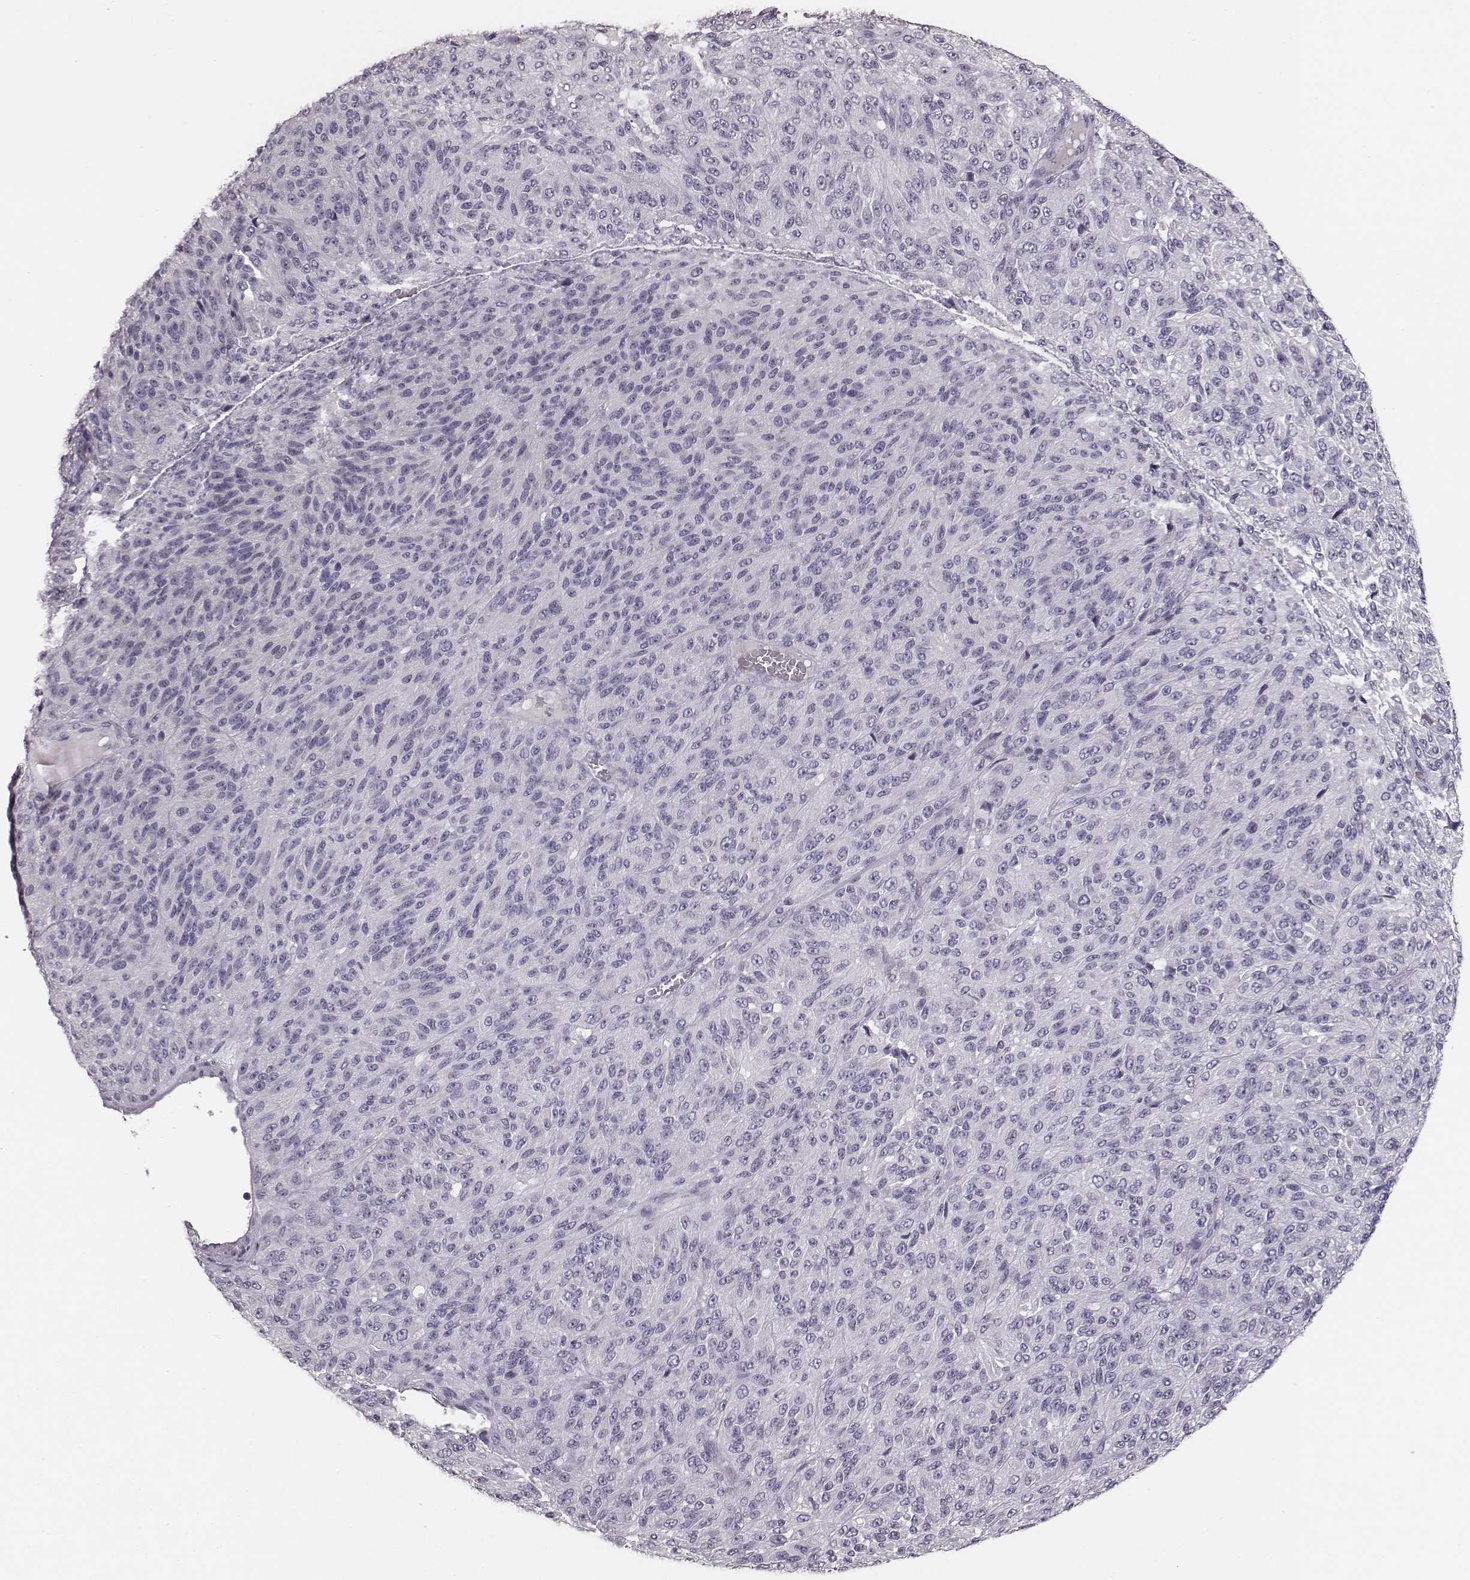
{"staining": {"intensity": "negative", "quantity": "none", "location": "none"}, "tissue": "melanoma", "cell_type": "Tumor cells", "image_type": "cancer", "snomed": [{"axis": "morphology", "description": "Malignant melanoma, Metastatic site"}, {"axis": "topography", "description": "Brain"}], "caption": "Immunohistochemistry (IHC) micrograph of melanoma stained for a protein (brown), which exhibits no staining in tumor cells.", "gene": "CSHL1", "patient": {"sex": "female", "age": 56}}